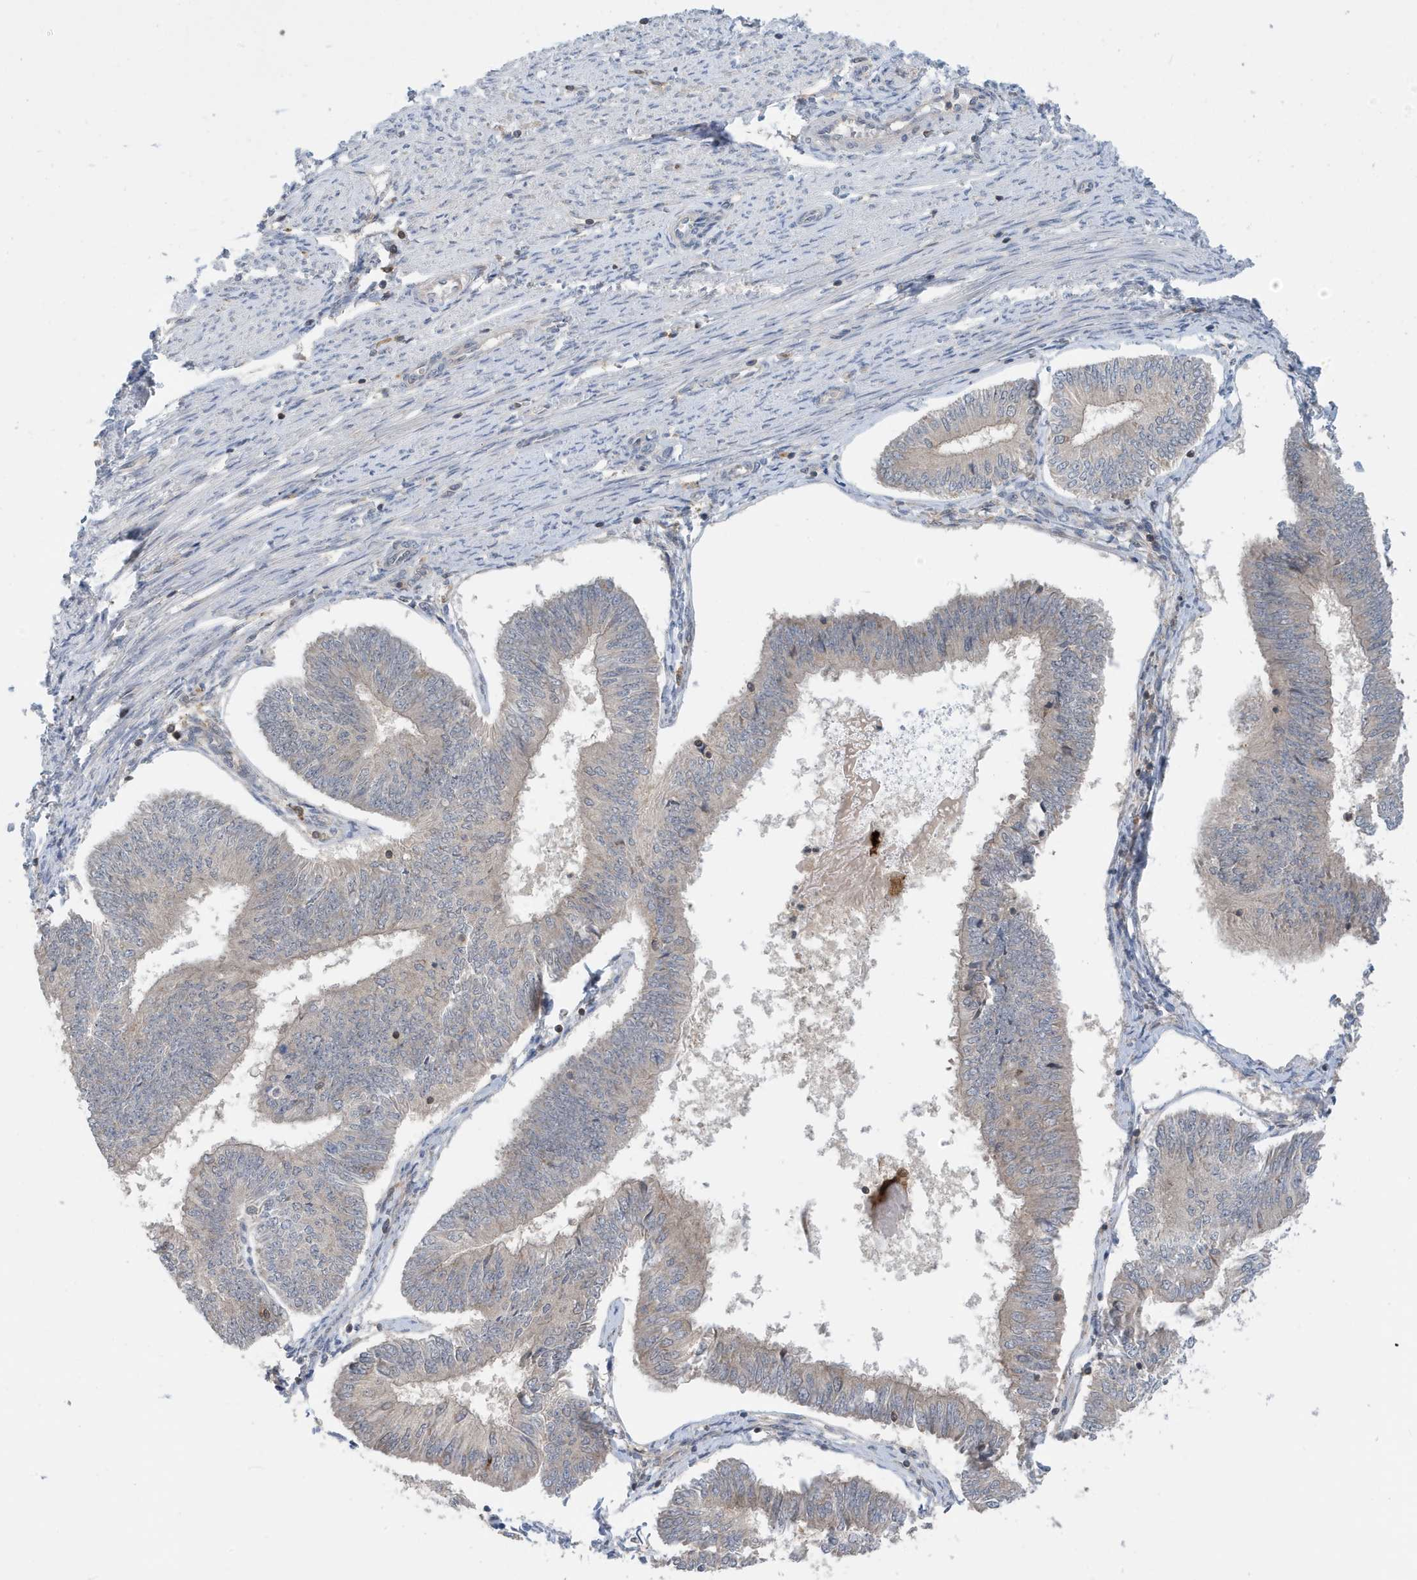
{"staining": {"intensity": "negative", "quantity": "none", "location": "none"}, "tissue": "endometrial cancer", "cell_type": "Tumor cells", "image_type": "cancer", "snomed": [{"axis": "morphology", "description": "Adenocarcinoma, NOS"}, {"axis": "topography", "description": "Endometrium"}], "caption": "Tumor cells are negative for protein expression in human adenocarcinoma (endometrial).", "gene": "NSUN3", "patient": {"sex": "female", "age": 58}}